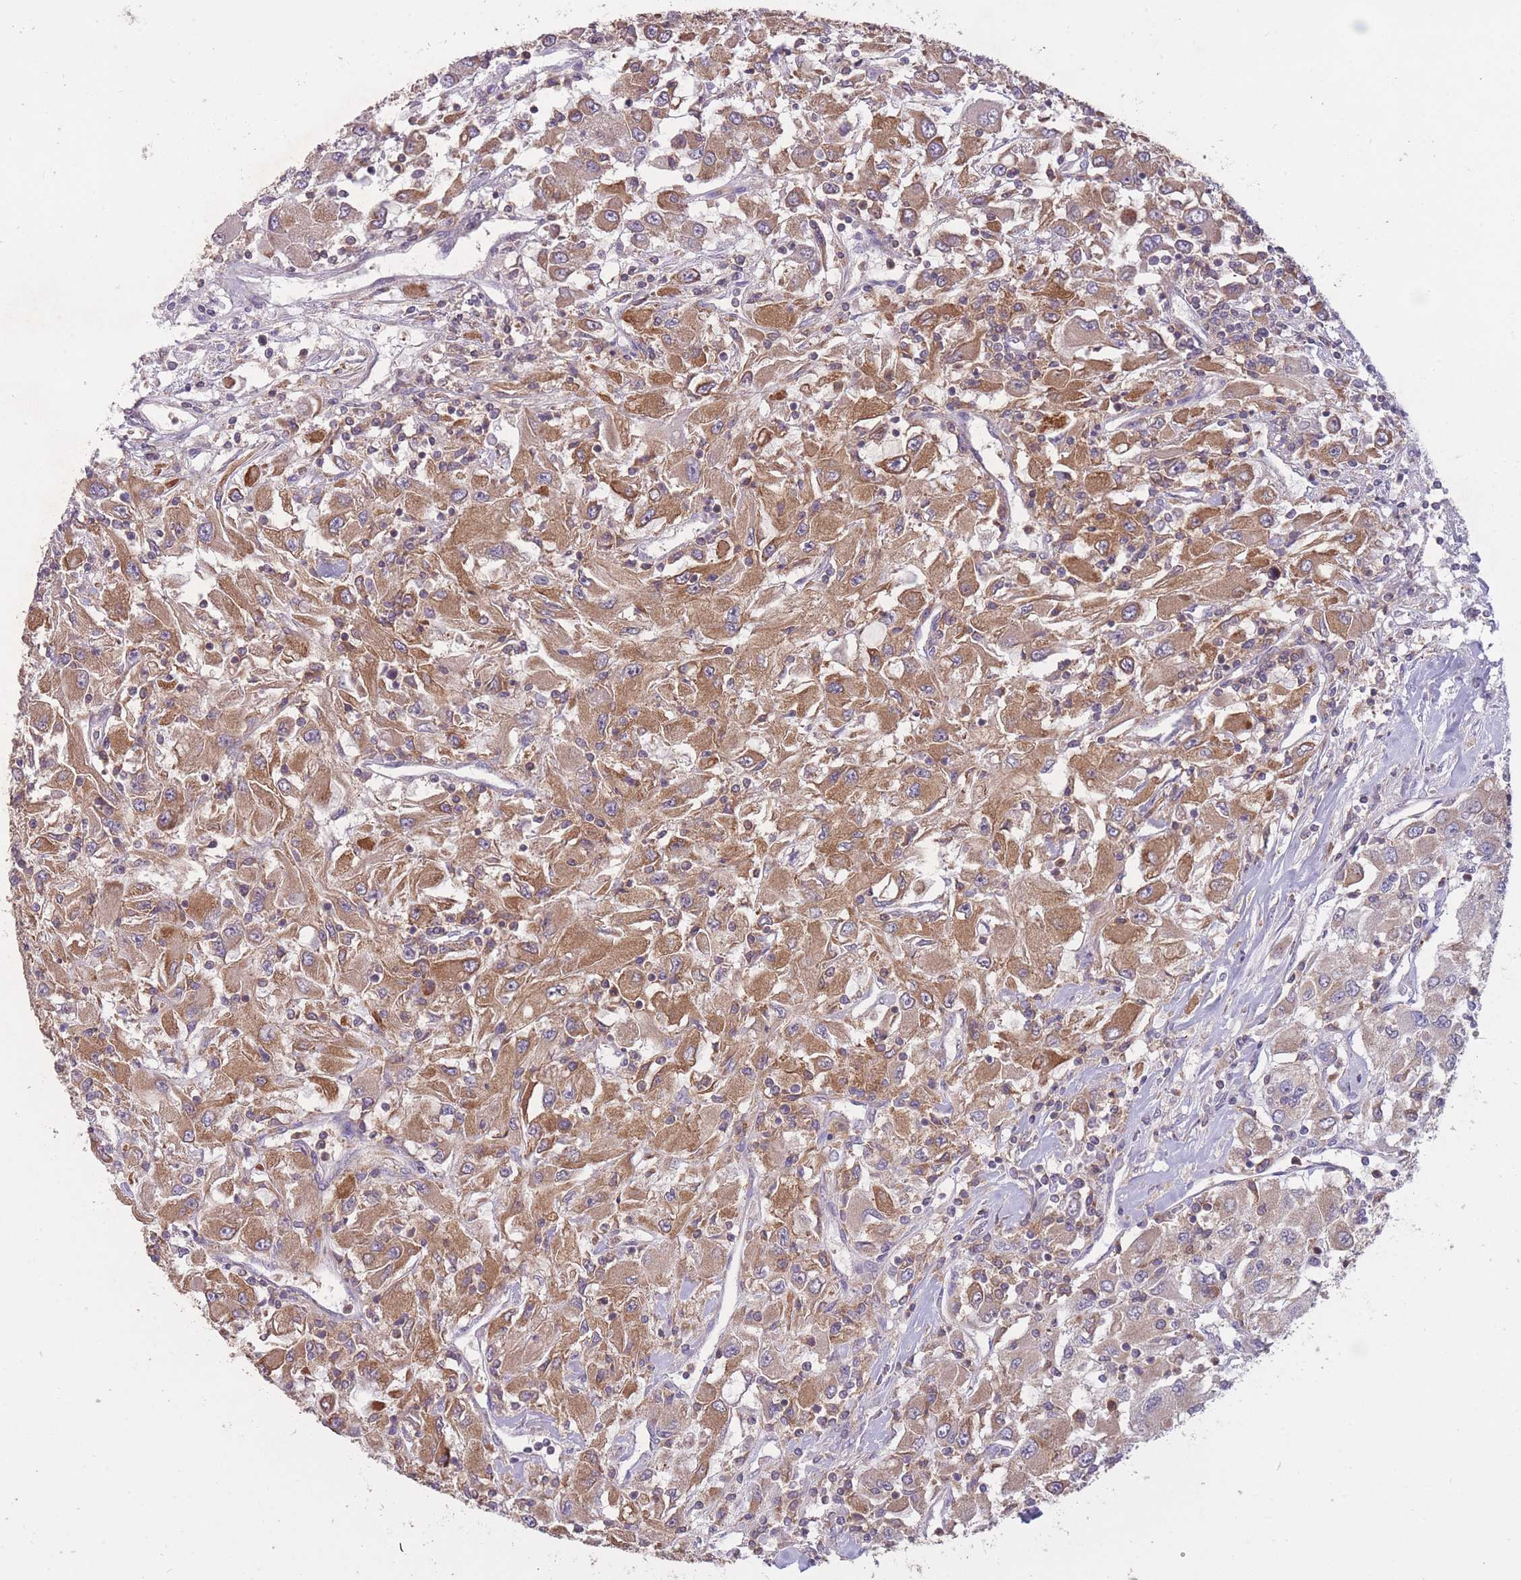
{"staining": {"intensity": "moderate", "quantity": ">75%", "location": "cytoplasmic/membranous"}, "tissue": "renal cancer", "cell_type": "Tumor cells", "image_type": "cancer", "snomed": [{"axis": "morphology", "description": "Adenocarcinoma, NOS"}, {"axis": "topography", "description": "Kidney"}], "caption": "Human adenocarcinoma (renal) stained for a protein (brown) shows moderate cytoplasmic/membranous positive expression in approximately >75% of tumor cells.", "gene": "GMIP", "patient": {"sex": "female", "age": 67}}